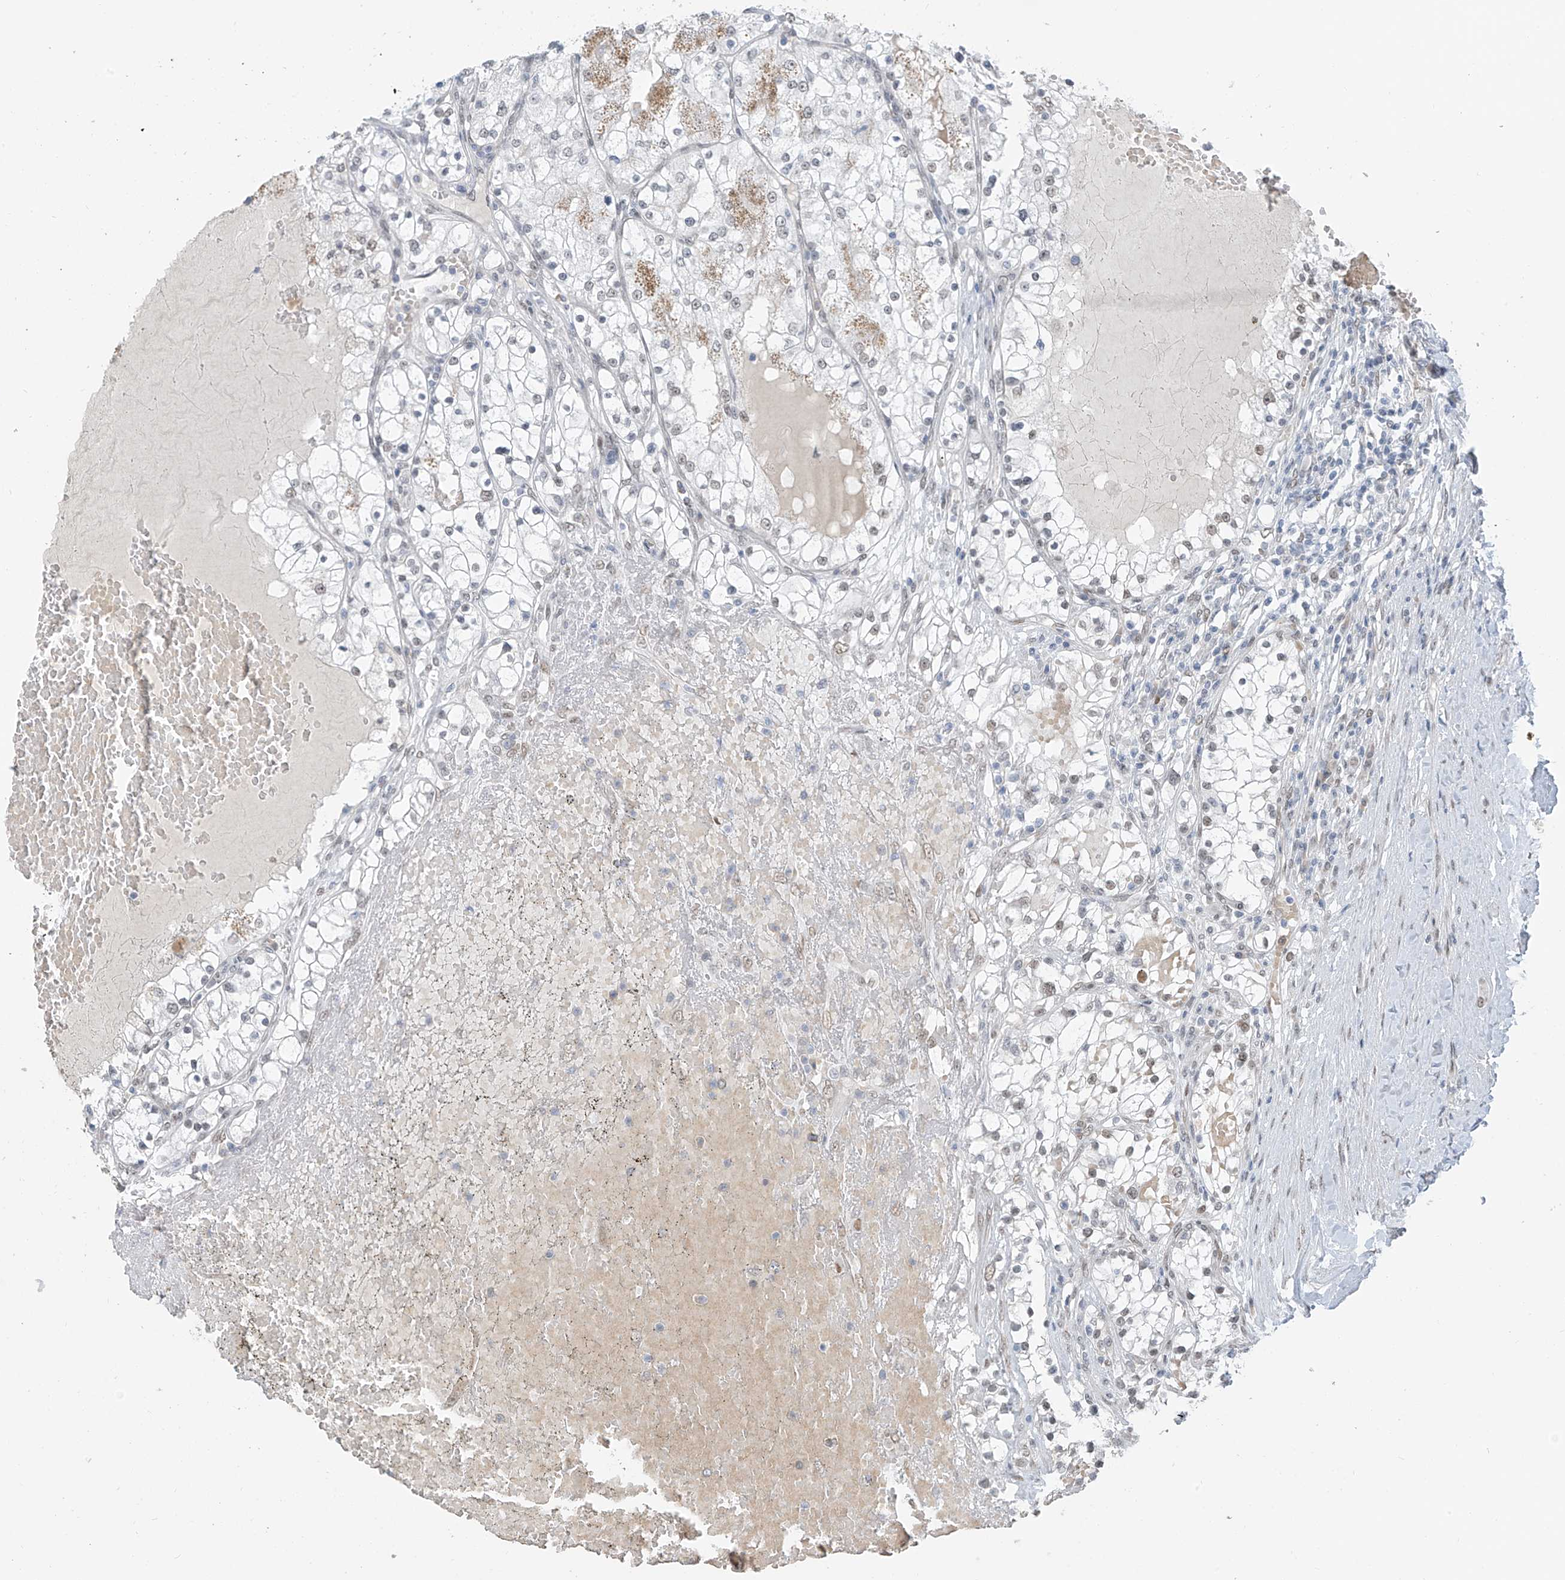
{"staining": {"intensity": "weak", "quantity": "<25%", "location": "nuclear"}, "tissue": "renal cancer", "cell_type": "Tumor cells", "image_type": "cancer", "snomed": [{"axis": "morphology", "description": "Normal tissue, NOS"}, {"axis": "morphology", "description": "Adenocarcinoma, NOS"}, {"axis": "topography", "description": "Kidney"}], "caption": "A histopathology image of renal cancer stained for a protein reveals no brown staining in tumor cells.", "gene": "MCM9", "patient": {"sex": "male", "age": 68}}